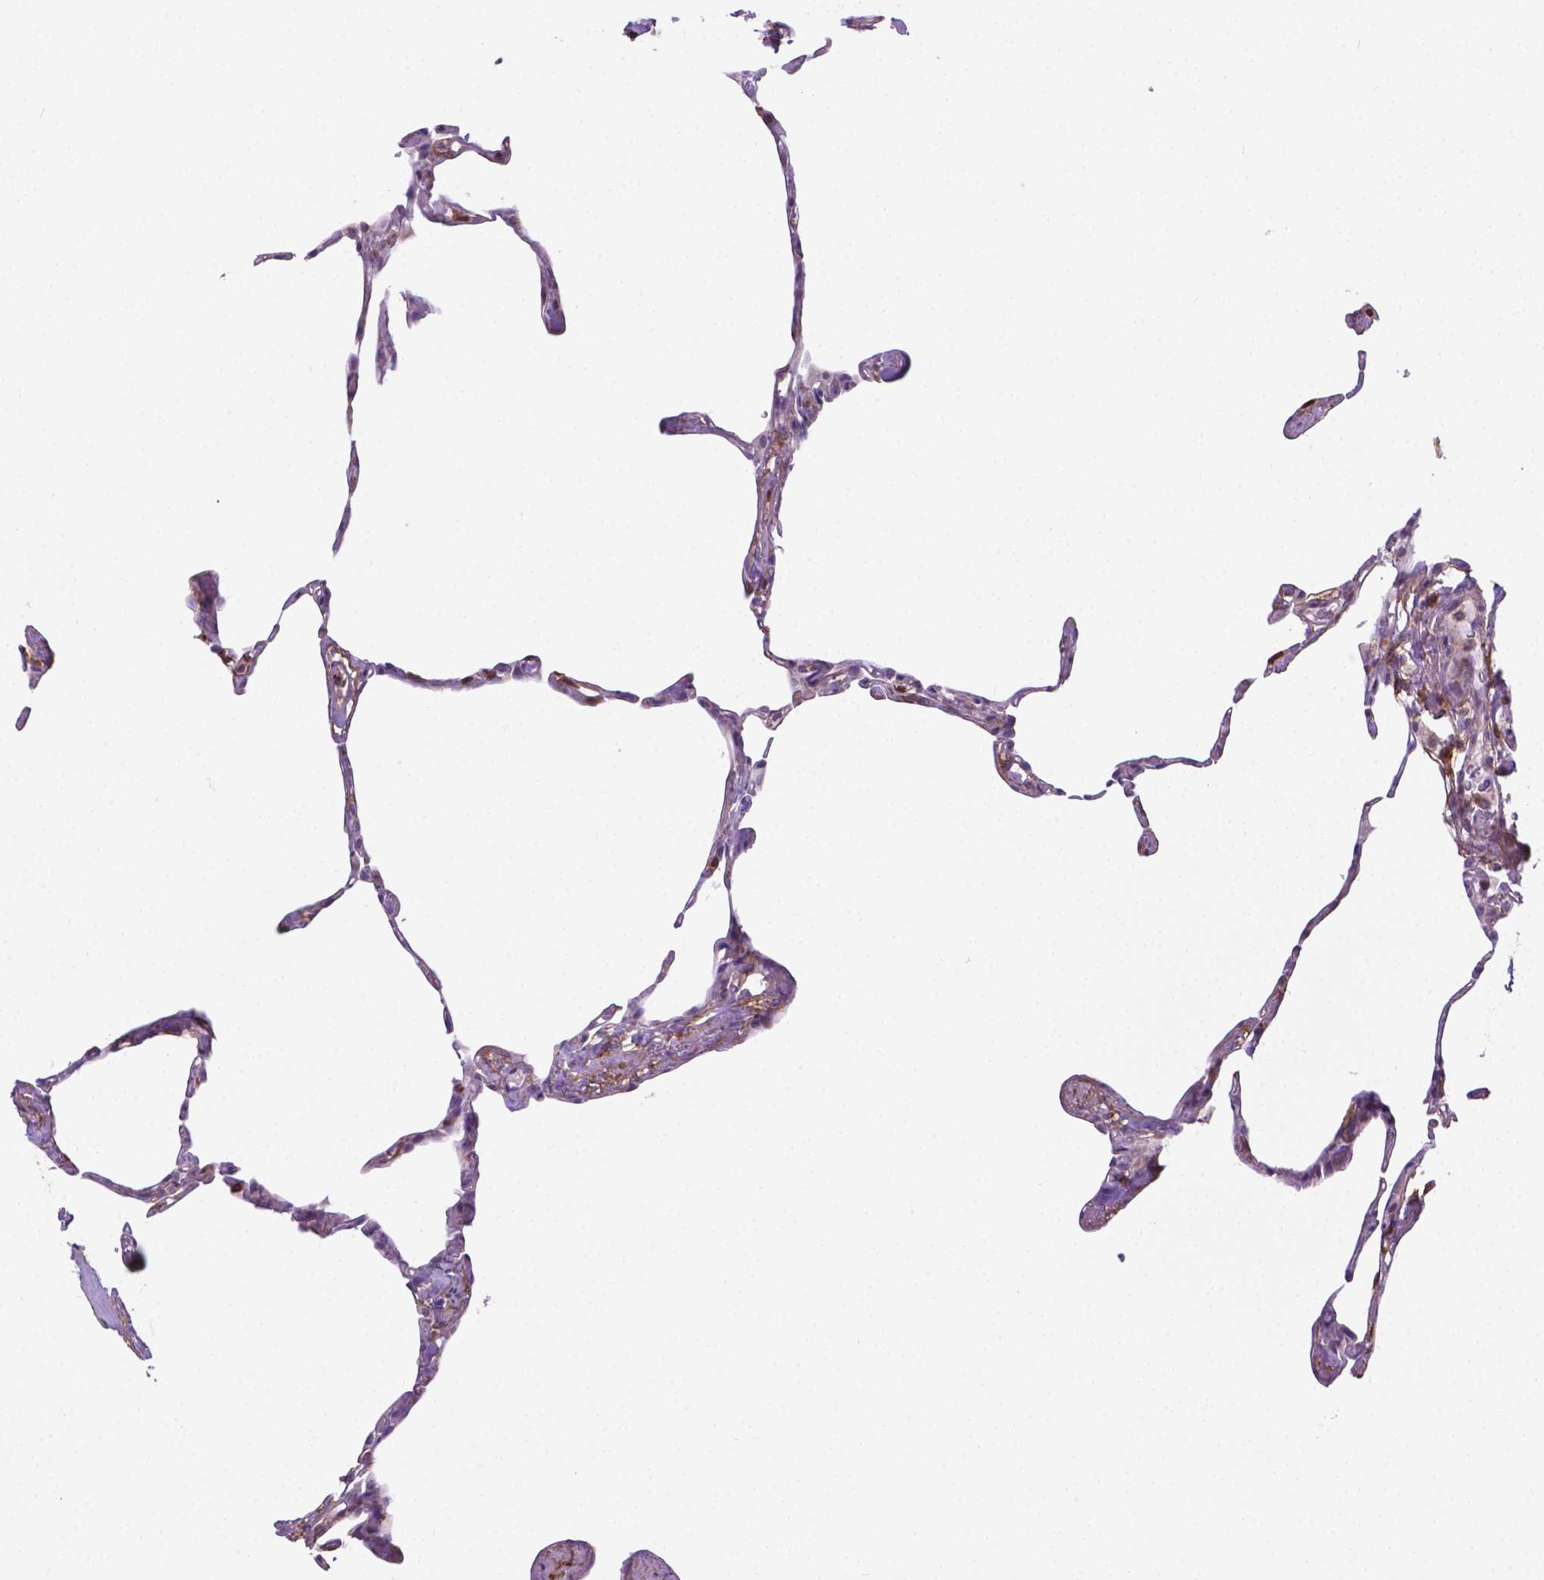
{"staining": {"intensity": "negative", "quantity": "none", "location": "none"}, "tissue": "lung", "cell_type": "Alveolar cells", "image_type": "normal", "snomed": [{"axis": "morphology", "description": "Normal tissue, NOS"}, {"axis": "topography", "description": "Lung"}], "caption": "High power microscopy histopathology image of an IHC photomicrograph of unremarkable lung, revealing no significant staining in alveolar cells. (Brightfield microscopy of DAB immunohistochemistry at high magnification).", "gene": "ACAD10", "patient": {"sex": "male", "age": 65}}